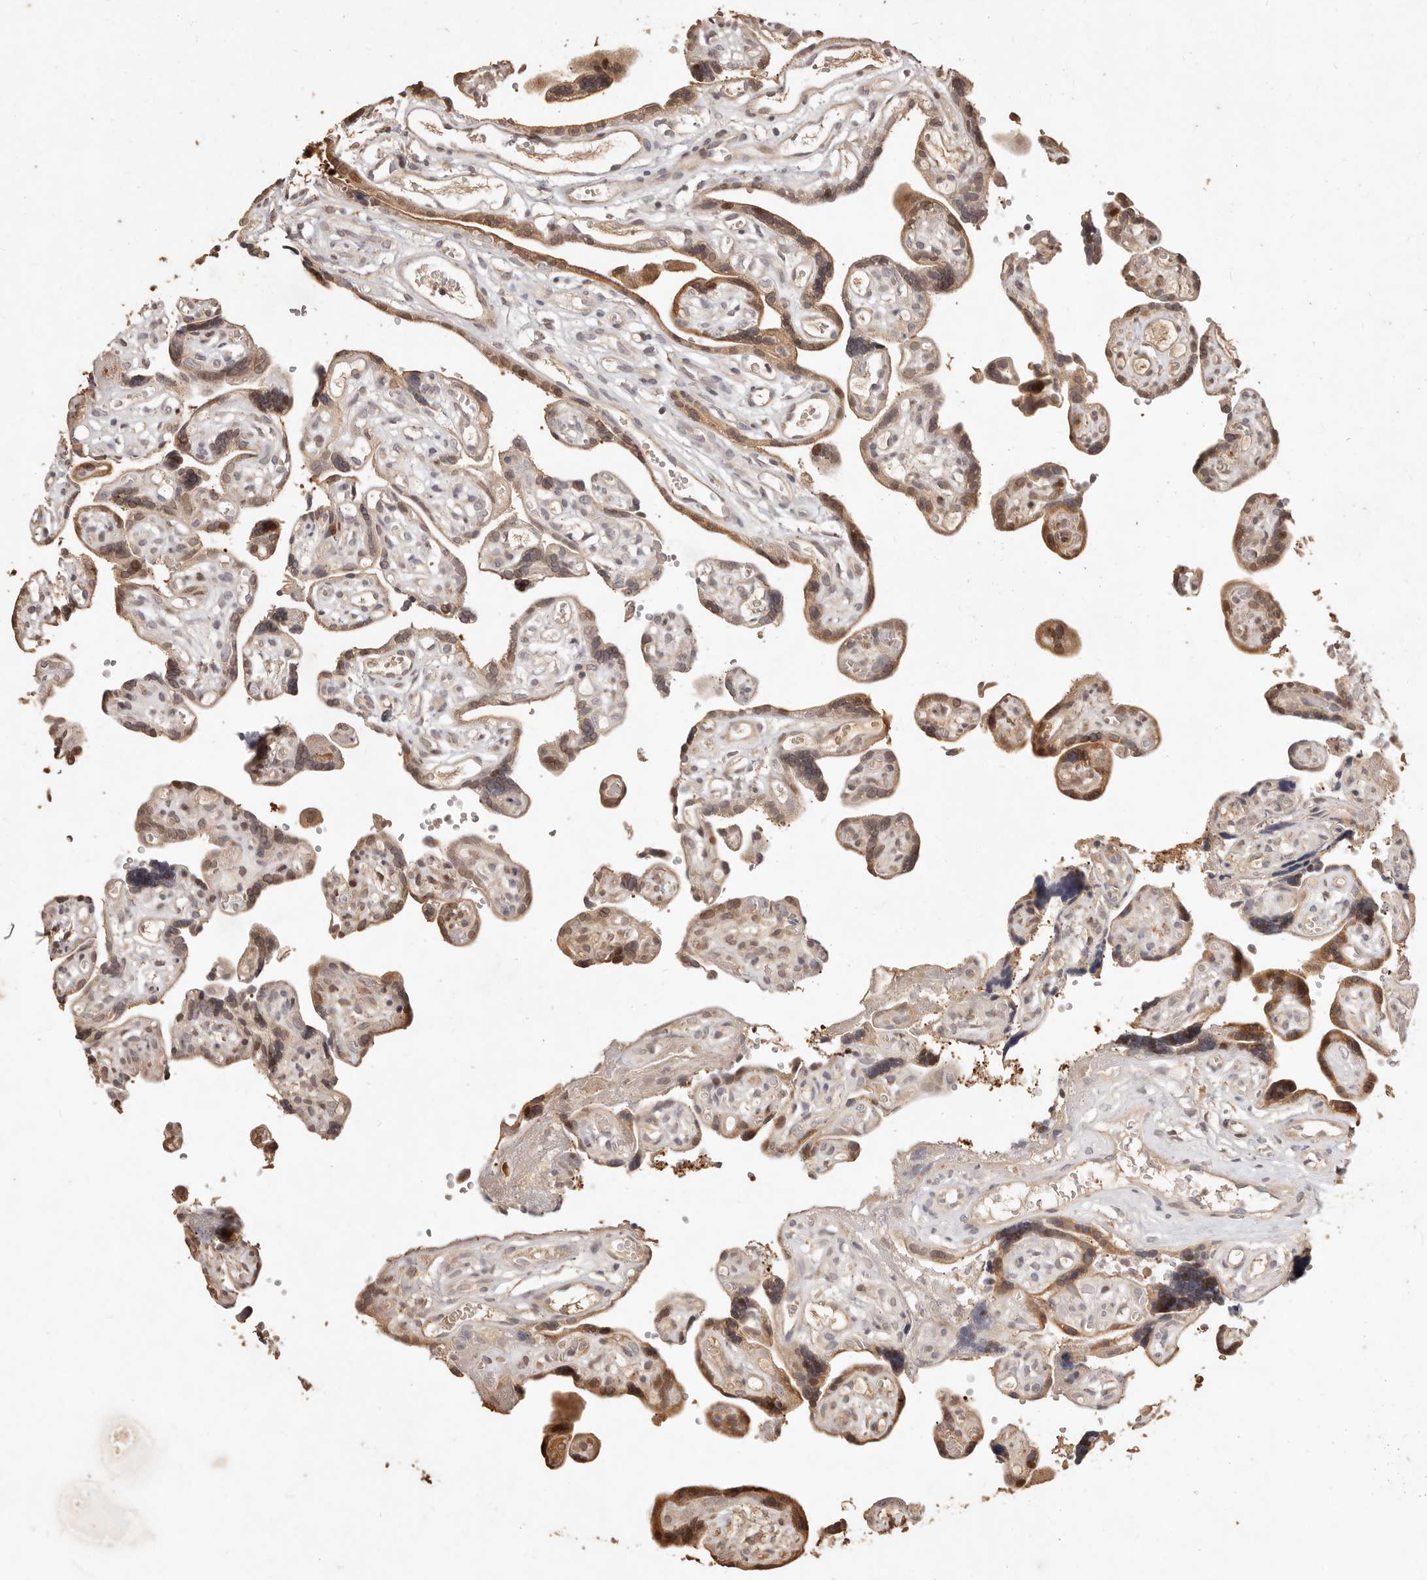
{"staining": {"intensity": "moderate", "quantity": ">75%", "location": "cytoplasmic/membranous"}, "tissue": "placenta", "cell_type": "Decidual cells", "image_type": "normal", "snomed": [{"axis": "morphology", "description": "Normal tissue, NOS"}, {"axis": "topography", "description": "Placenta"}], "caption": "High-magnification brightfield microscopy of benign placenta stained with DAB (3,3'-diaminobenzidine) (brown) and counterstained with hematoxylin (blue). decidual cells exhibit moderate cytoplasmic/membranous staining is appreciated in about>75% of cells. The protein is stained brown, and the nuclei are stained in blue (DAB (3,3'-diaminobenzidine) IHC with brightfield microscopy, high magnification).", "gene": "KIF9", "patient": {"sex": "female", "age": 30}}